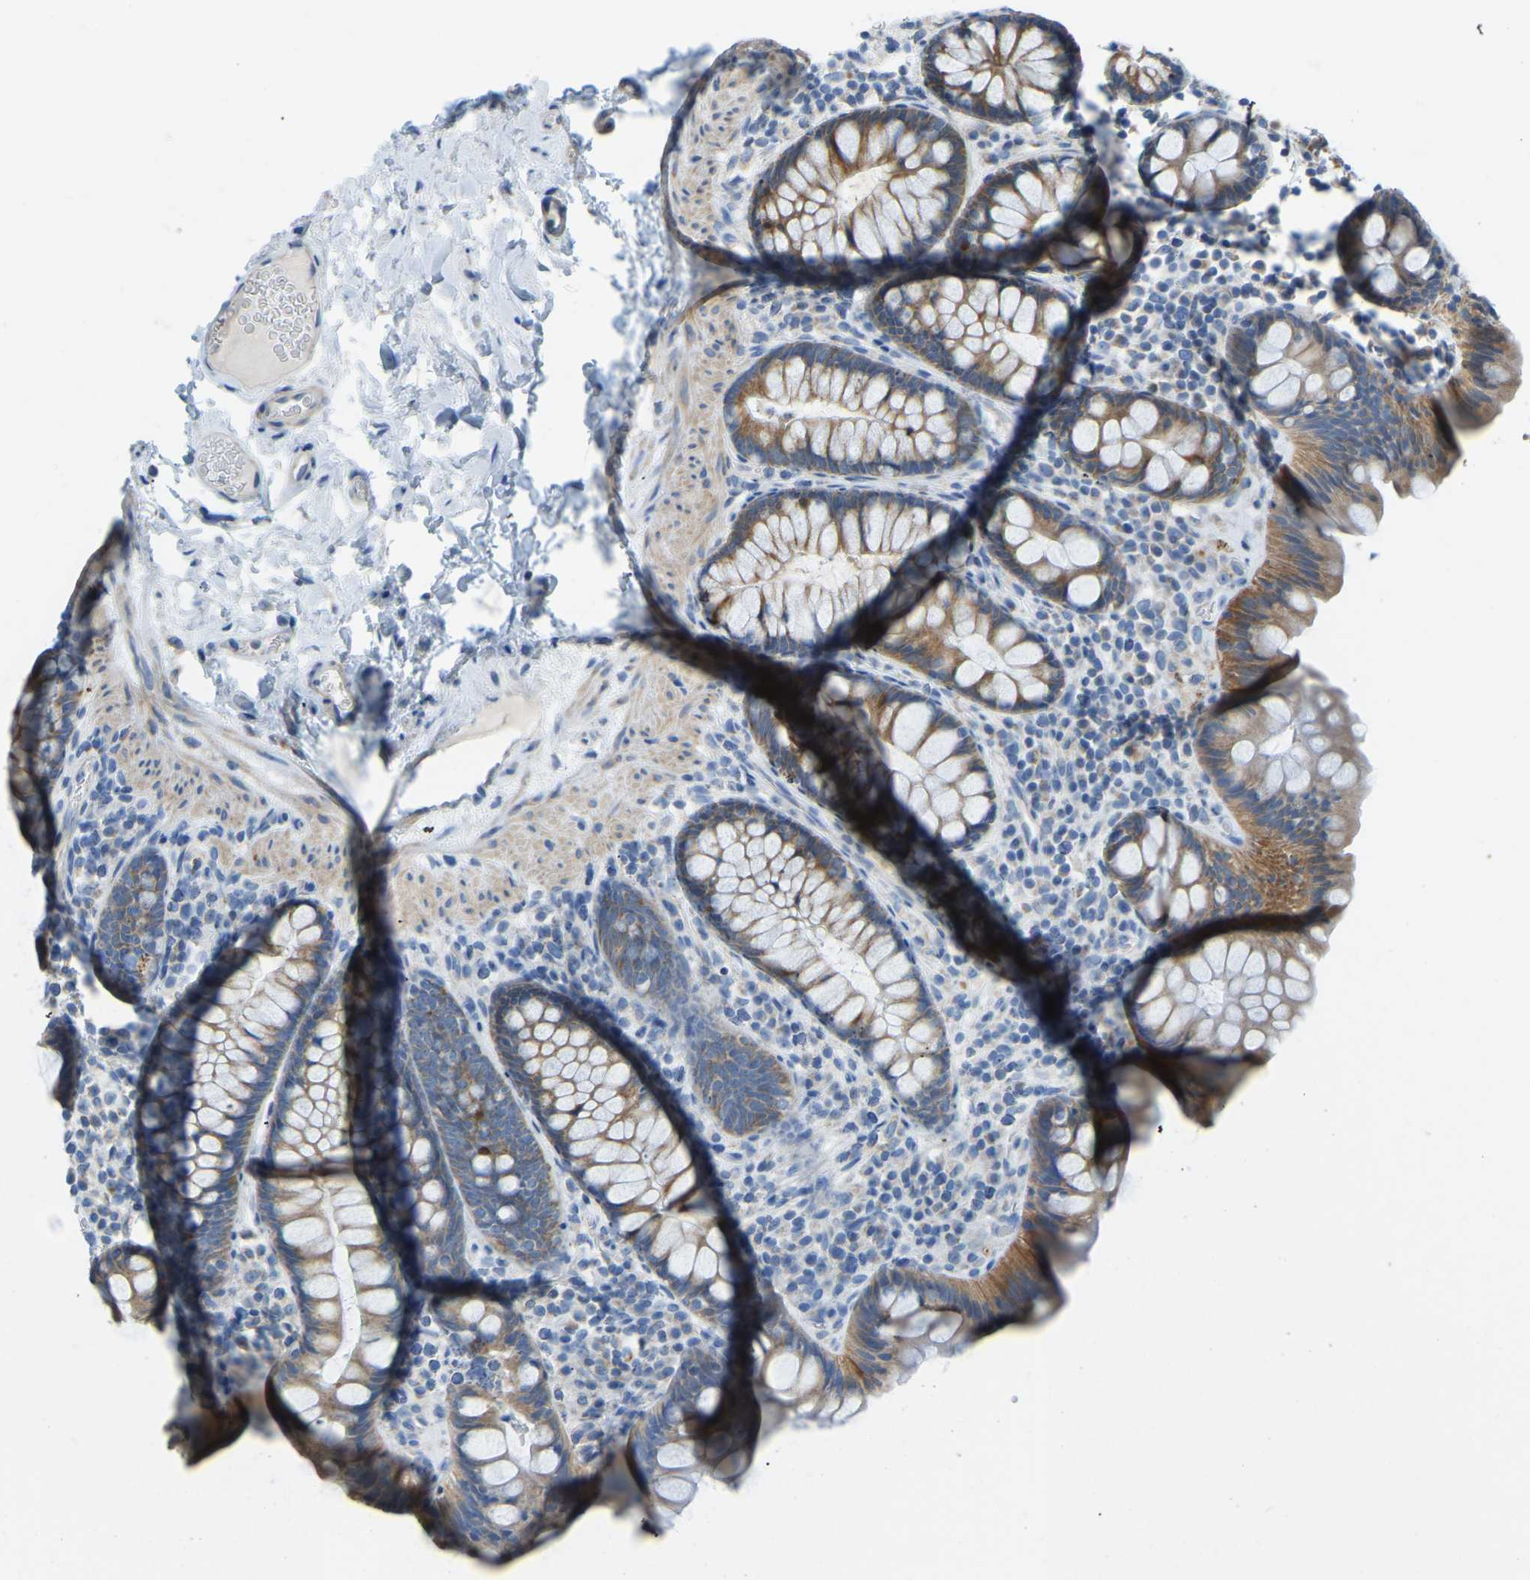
{"staining": {"intensity": "negative", "quantity": "none", "location": "none"}, "tissue": "colon", "cell_type": "Endothelial cells", "image_type": "normal", "snomed": [{"axis": "morphology", "description": "Normal tissue, NOS"}, {"axis": "topography", "description": "Colon"}], "caption": "Protein analysis of unremarkable colon displays no significant expression in endothelial cells.", "gene": "GDA", "patient": {"sex": "female", "age": 80}}